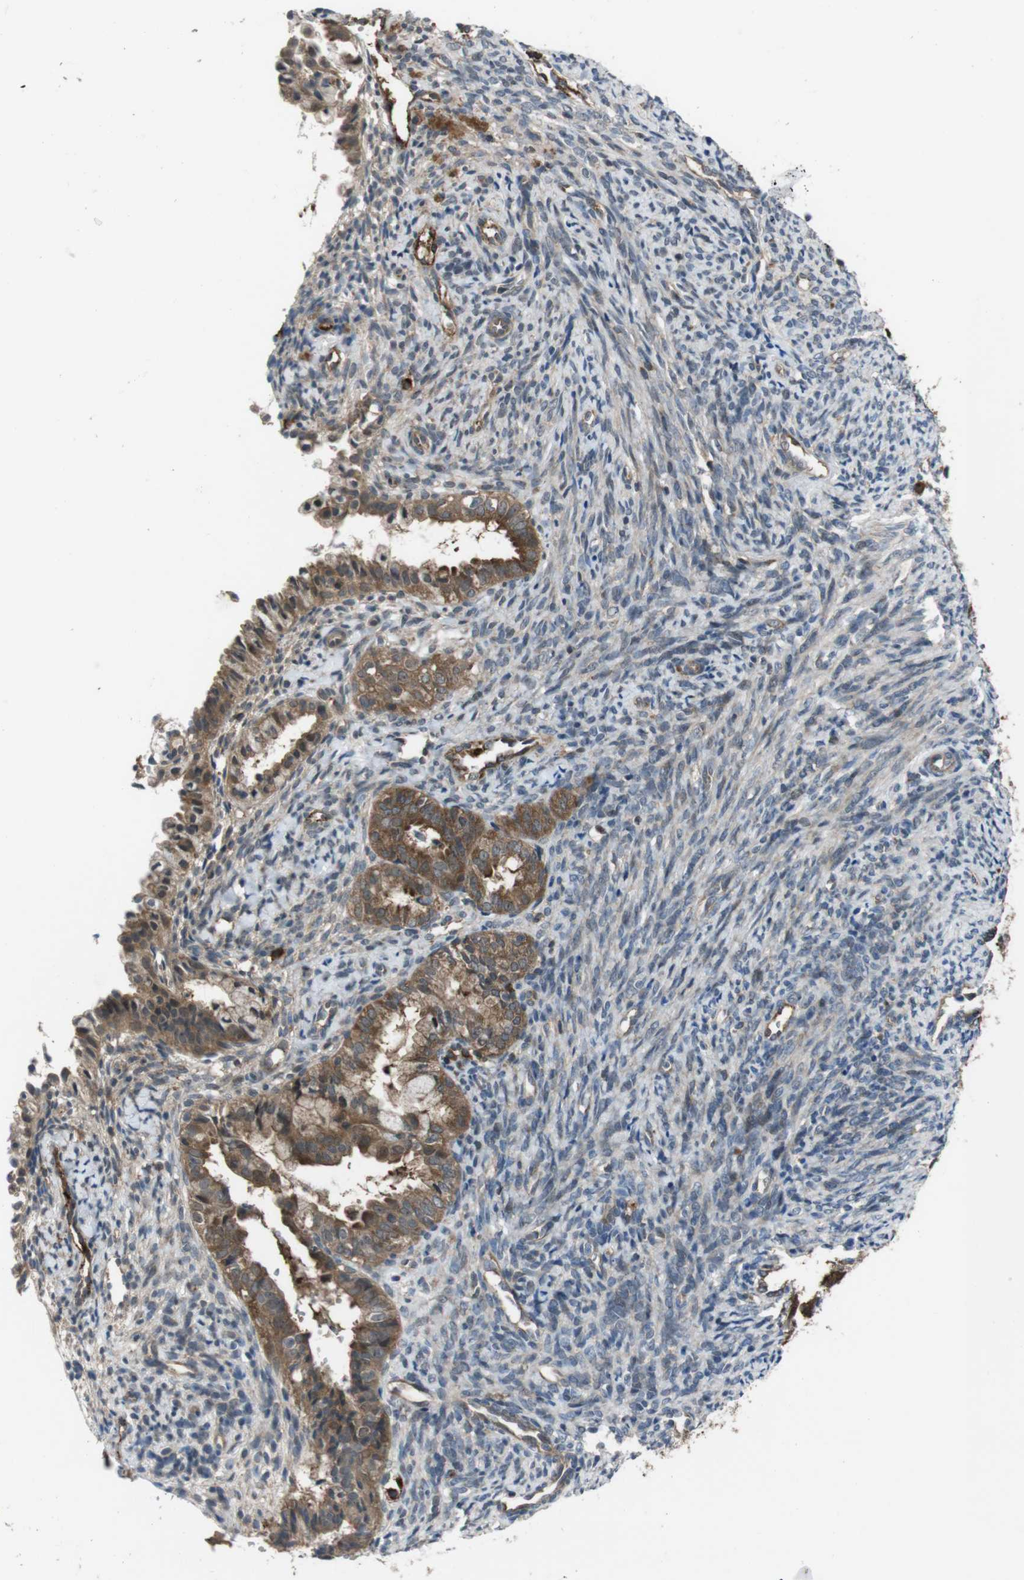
{"staining": {"intensity": "moderate", "quantity": ">75%", "location": "cytoplasmic/membranous"}, "tissue": "endometrial cancer", "cell_type": "Tumor cells", "image_type": "cancer", "snomed": [{"axis": "morphology", "description": "Adenocarcinoma, NOS"}, {"axis": "topography", "description": "Endometrium"}], "caption": "Endometrial cancer stained for a protein (brown) demonstrates moderate cytoplasmic/membranous positive expression in about >75% of tumor cells.", "gene": "SLC22A23", "patient": {"sex": "female", "age": 63}}